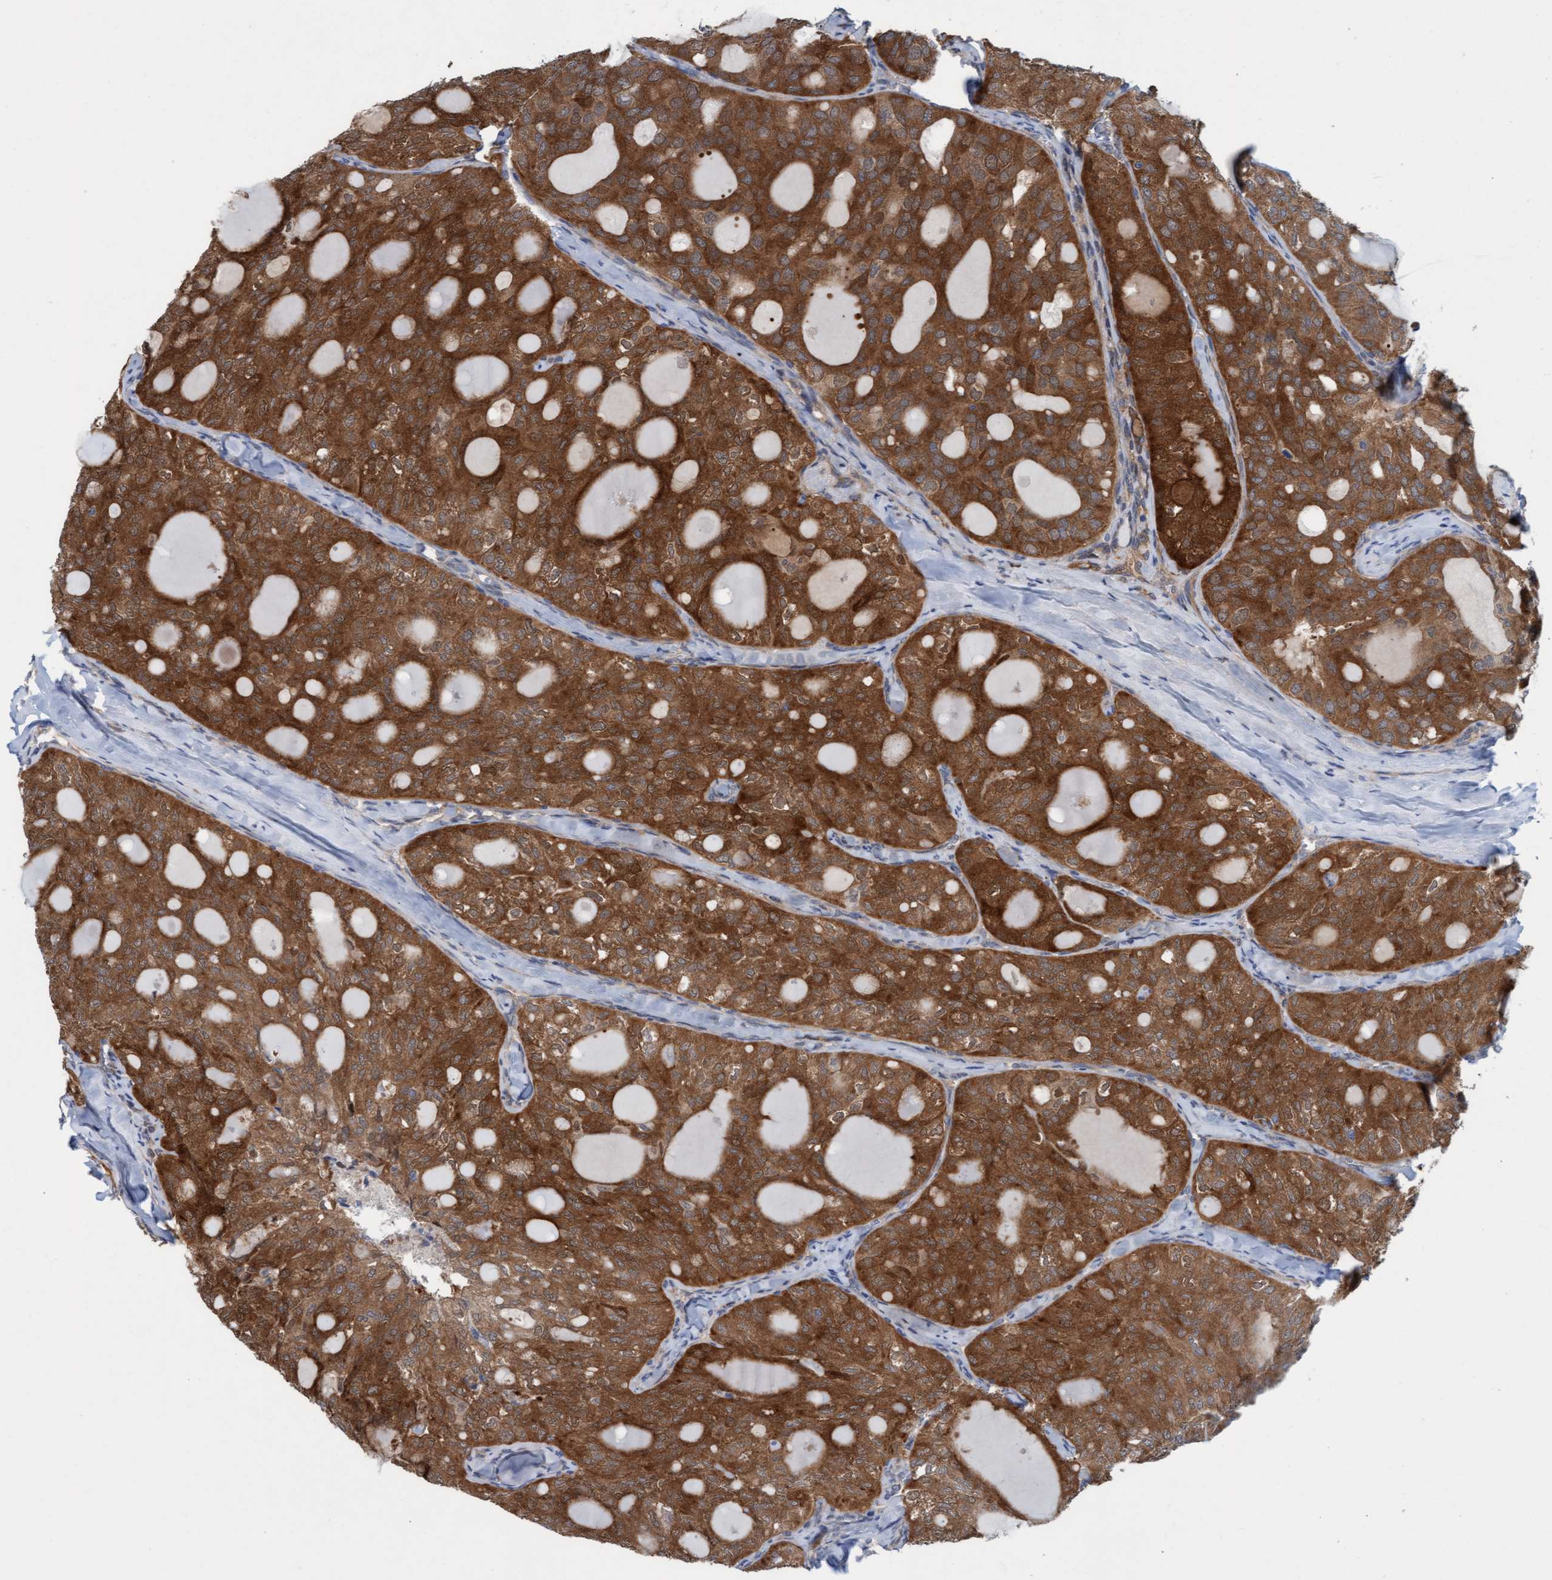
{"staining": {"intensity": "strong", "quantity": ">75%", "location": "cytoplasmic/membranous"}, "tissue": "thyroid cancer", "cell_type": "Tumor cells", "image_type": "cancer", "snomed": [{"axis": "morphology", "description": "Follicular adenoma carcinoma, NOS"}, {"axis": "topography", "description": "Thyroid gland"}], "caption": "This micrograph shows follicular adenoma carcinoma (thyroid) stained with immunohistochemistry to label a protein in brown. The cytoplasmic/membranous of tumor cells show strong positivity for the protein. Nuclei are counter-stained blue.", "gene": "KLHL25", "patient": {"sex": "male", "age": 75}}